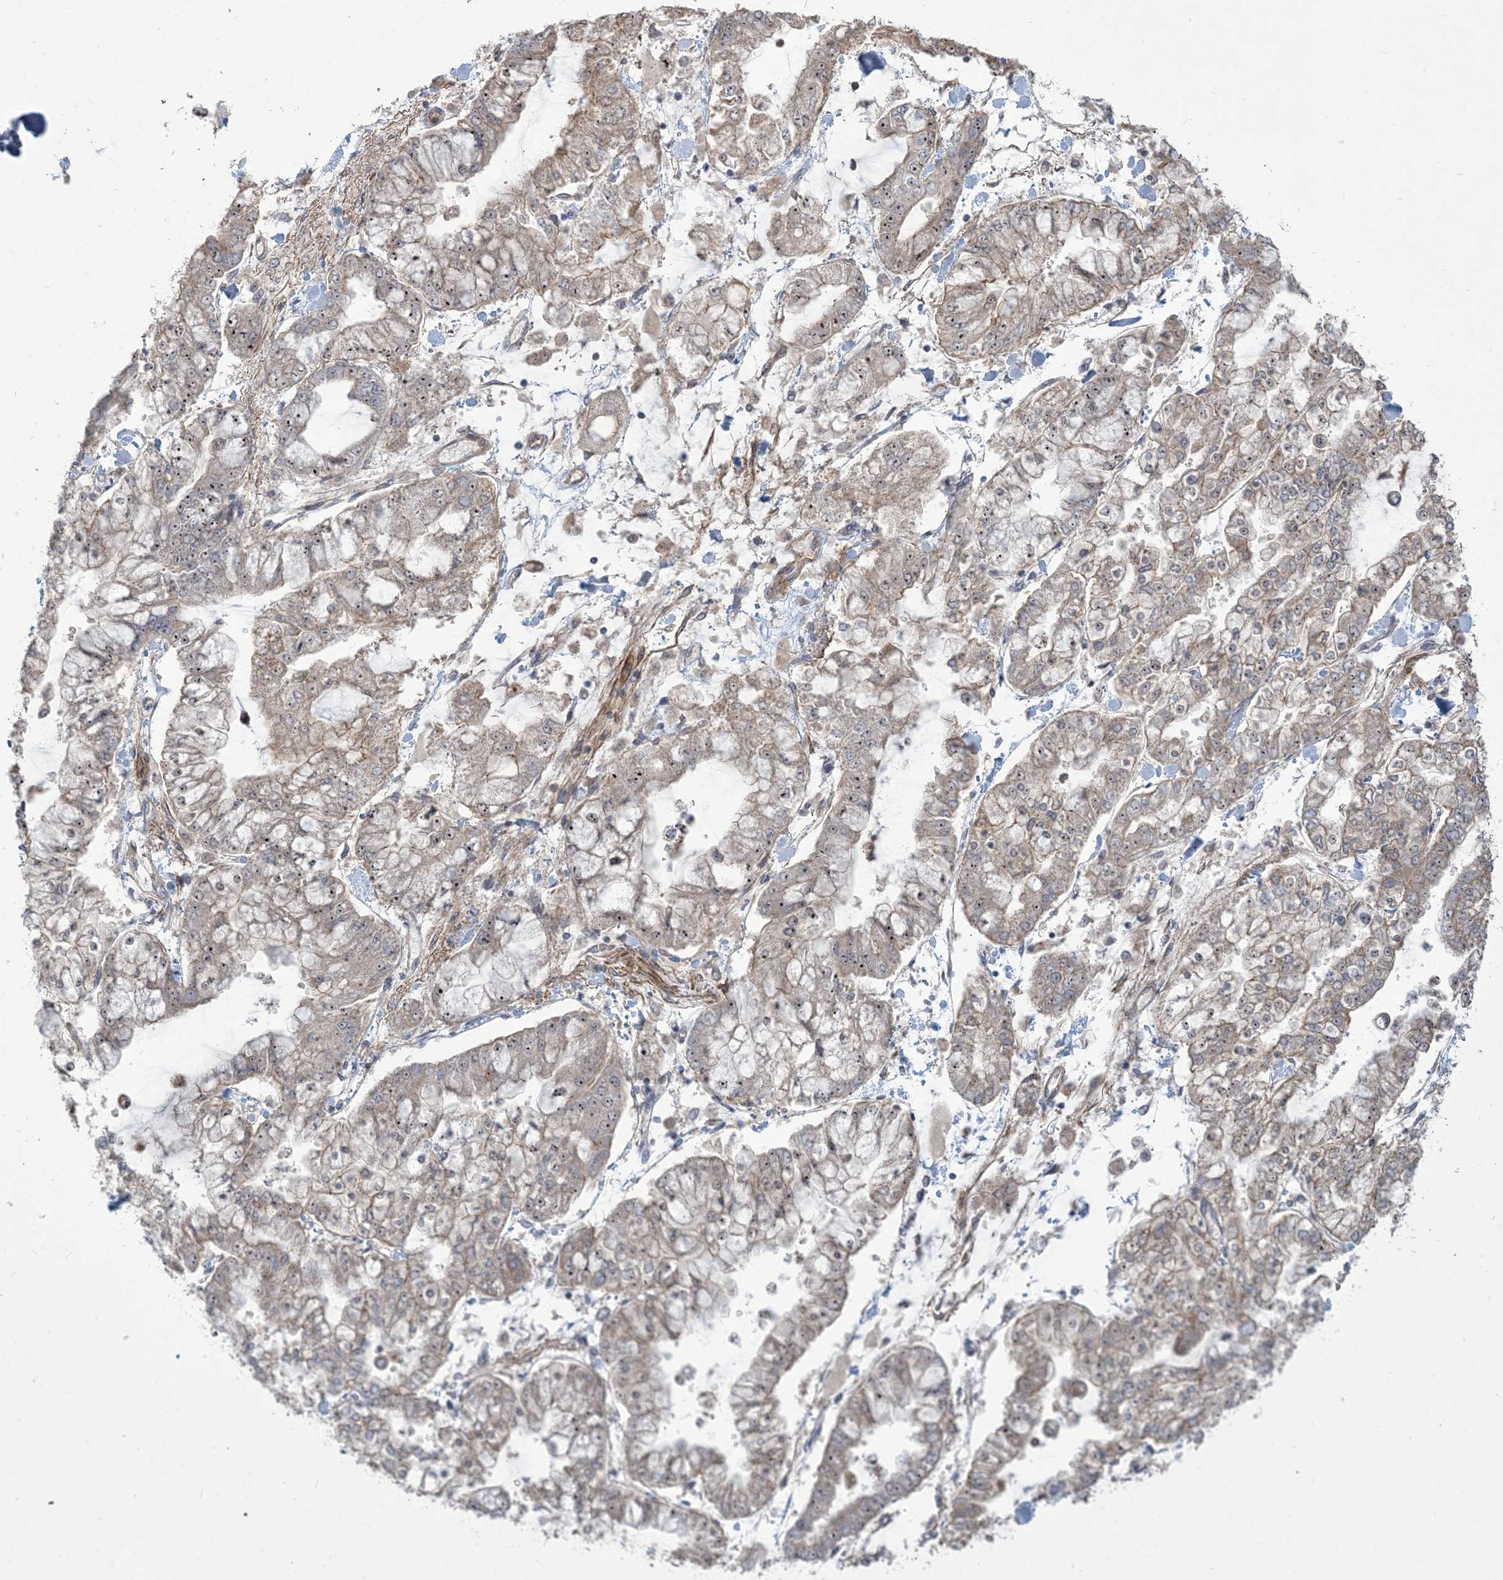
{"staining": {"intensity": "moderate", "quantity": "25%-75%", "location": "nuclear"}, "tissue": "stomach cancer", "cell_type": "Tumor cells", "image_type": "cancer", "snomed": [{"axis": "morphology", "description": "Normal tissue, NOS"}, {"axis": "morphology", "description": "Adenocarcinoma, NOS"}, {"axis": "topography", "description": "Stomach, upper"}, {"axis": "topography", "description": "Stomach"}], "caption": "Immunohistochemical staining of human stomach adenocarcinoma demonstrates medium levels of moderate nuclear staining in approximately 25%-75% of tumor cells.", "gene": "KLHL18", "patient": {"sex": "male", "age": 76}}